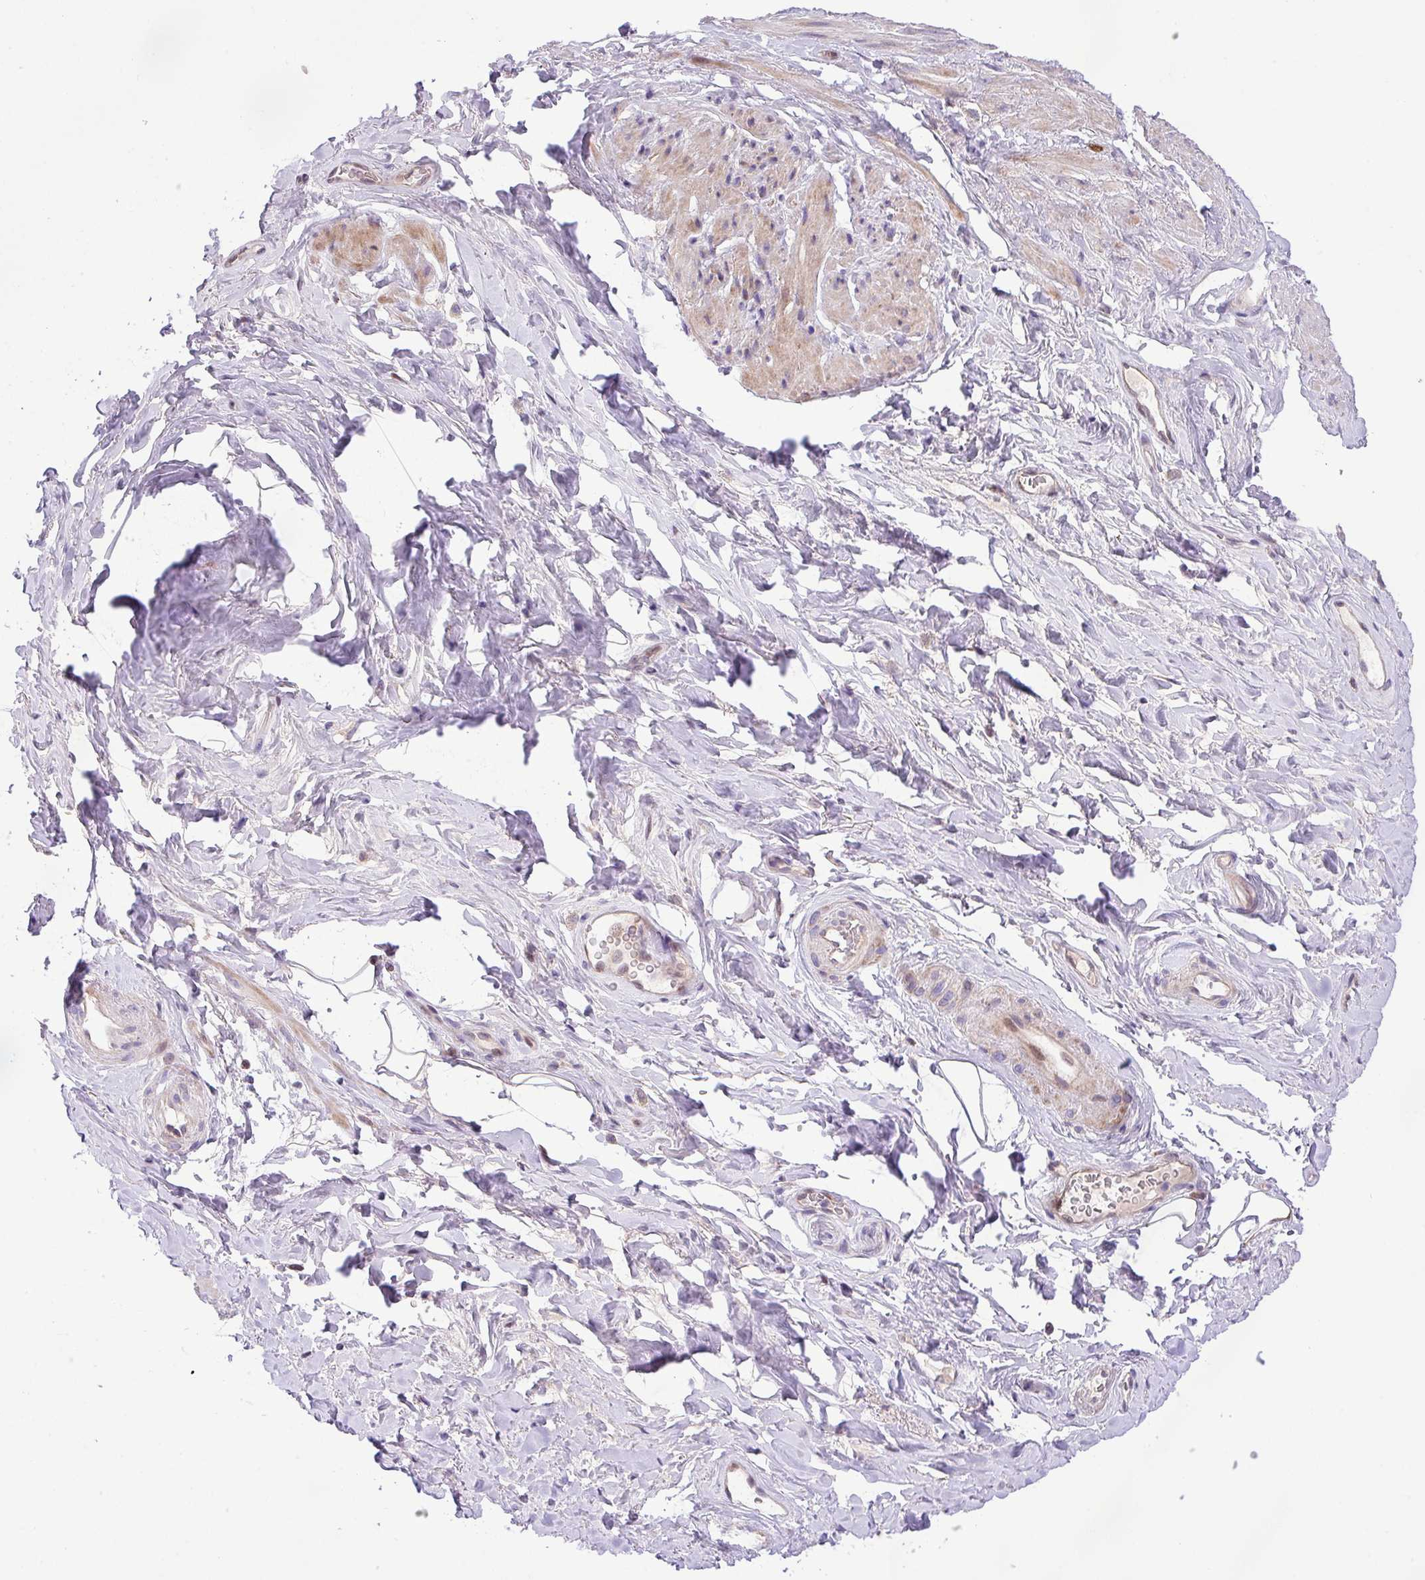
{"staining": {"intensity": "moderate", "quantity": ">75%", "location": "cytoplasmic/membranous"}, "tissue": "smooth muscle", "cell_type": "Smooth muscle cells", "image_type": "normal", "snomed": [{"axis": "morphology", "description": "Normal tissue, NOS"}, {"axis": "topography", "description": "Smooth muscle"}, {"axis": "topography", "description": "Peripheral nerve tissue"}], "caption": "Smooth muscle cells demonstrate moderate cytoplasmic/membranous expression in approximately >75% of cells in normal smooth muscle.", "gene": "B3GNT9", "patient": {"sex": "male", "age": 69}}